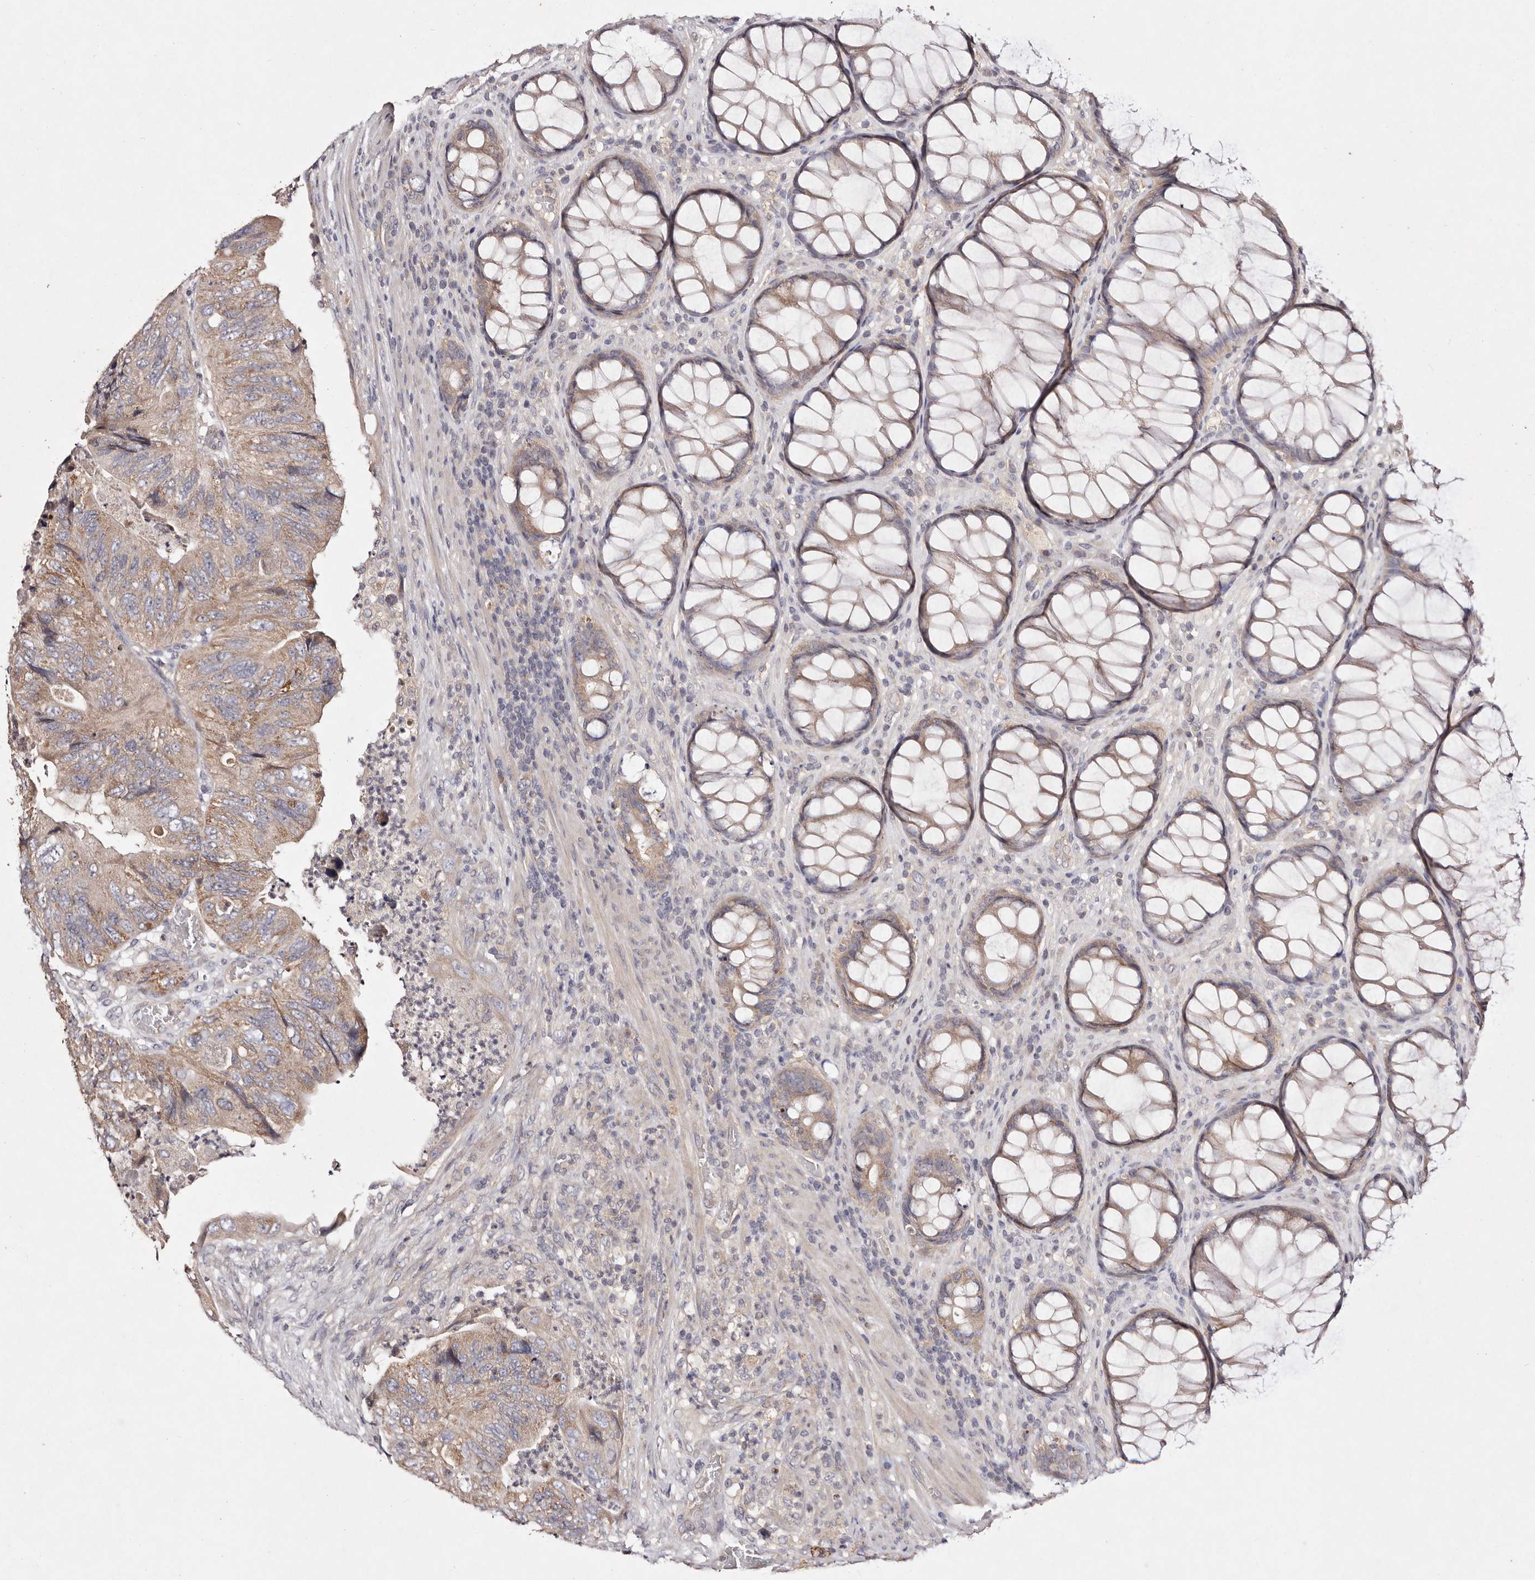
{"staining": {"intensity": "moderate", "quantity": ">75%", "location": "cytoplasmic/membranous"}, "tissue": "colorectal cancer", "cell_type": "Tumor cells", "image_type": "cancer", "snomed": [{"axis": "morphology", "description": "Adenocarcinoma, NOS"}, {"axis": "topography", "description": "Rectum"}], "caption": "An image of human adenocarcinoma (colorectal) stained for a protein shows moderate cytoplasmic/membranous brown staining in tumor cells. (DAB (3,3'-diaminobenzidine) IHC, brown staining for protein, blue staining for nuclei).", "gene": "TSC2", "patient": {"sex": "male", "age": 63}}